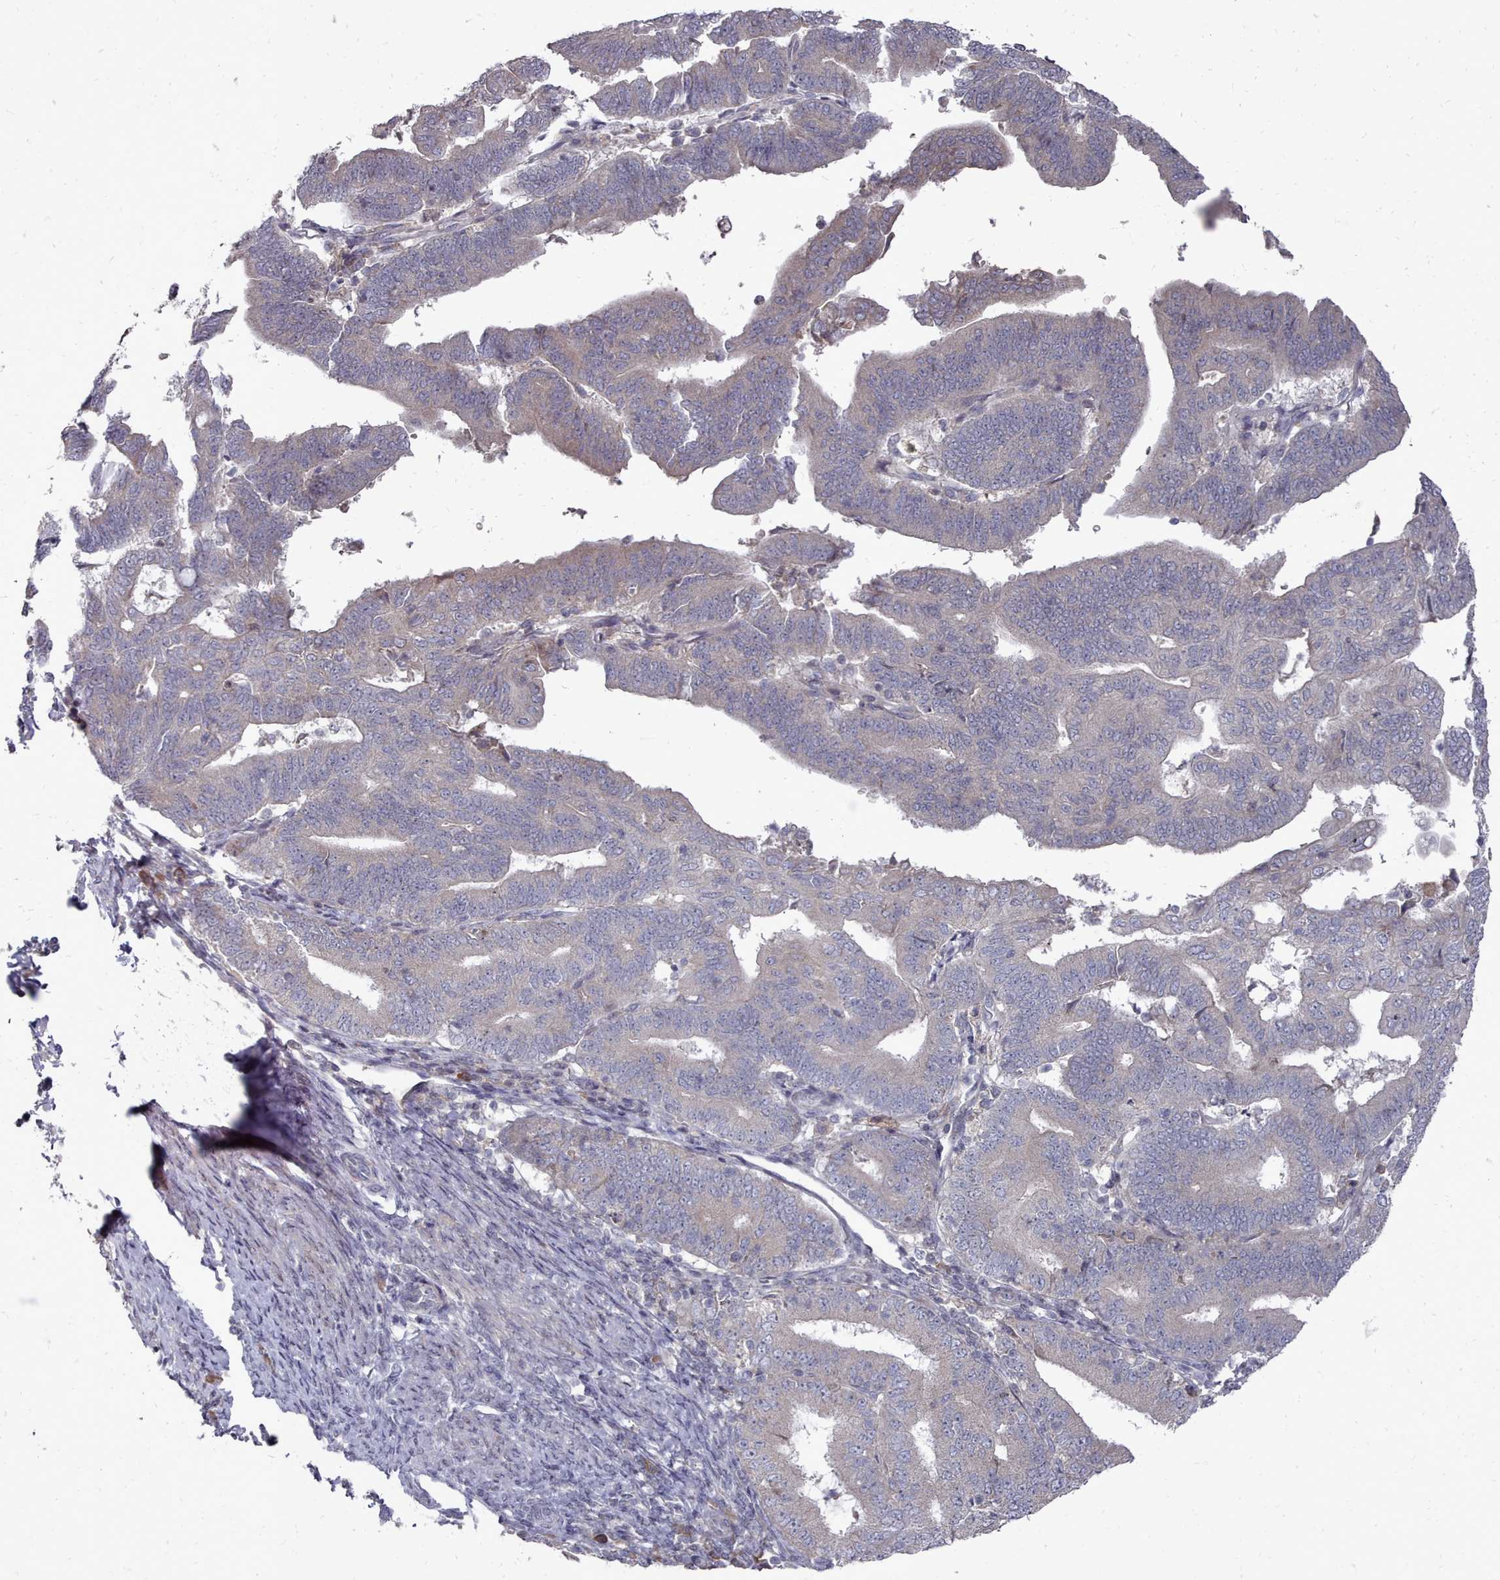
{"staining": {"intensity": "negative", "quantity": "none", "location": "none"}, "tissue": "endometrial cancer", "cell_type": "Tumor cells", "image_type": "cancer", "snomed": [{"axis": "morphology", "description": "Adenocarcinoma, NOS"}, {"axis": "topography", "description": "Endometrium"}], "caption": "Image shows no protein staining in tumor cells of endometrial cancer (adenocarcinoma) tissue.", "gene": "ACKR3", "patient": {"sex": "female", "age": 70}}